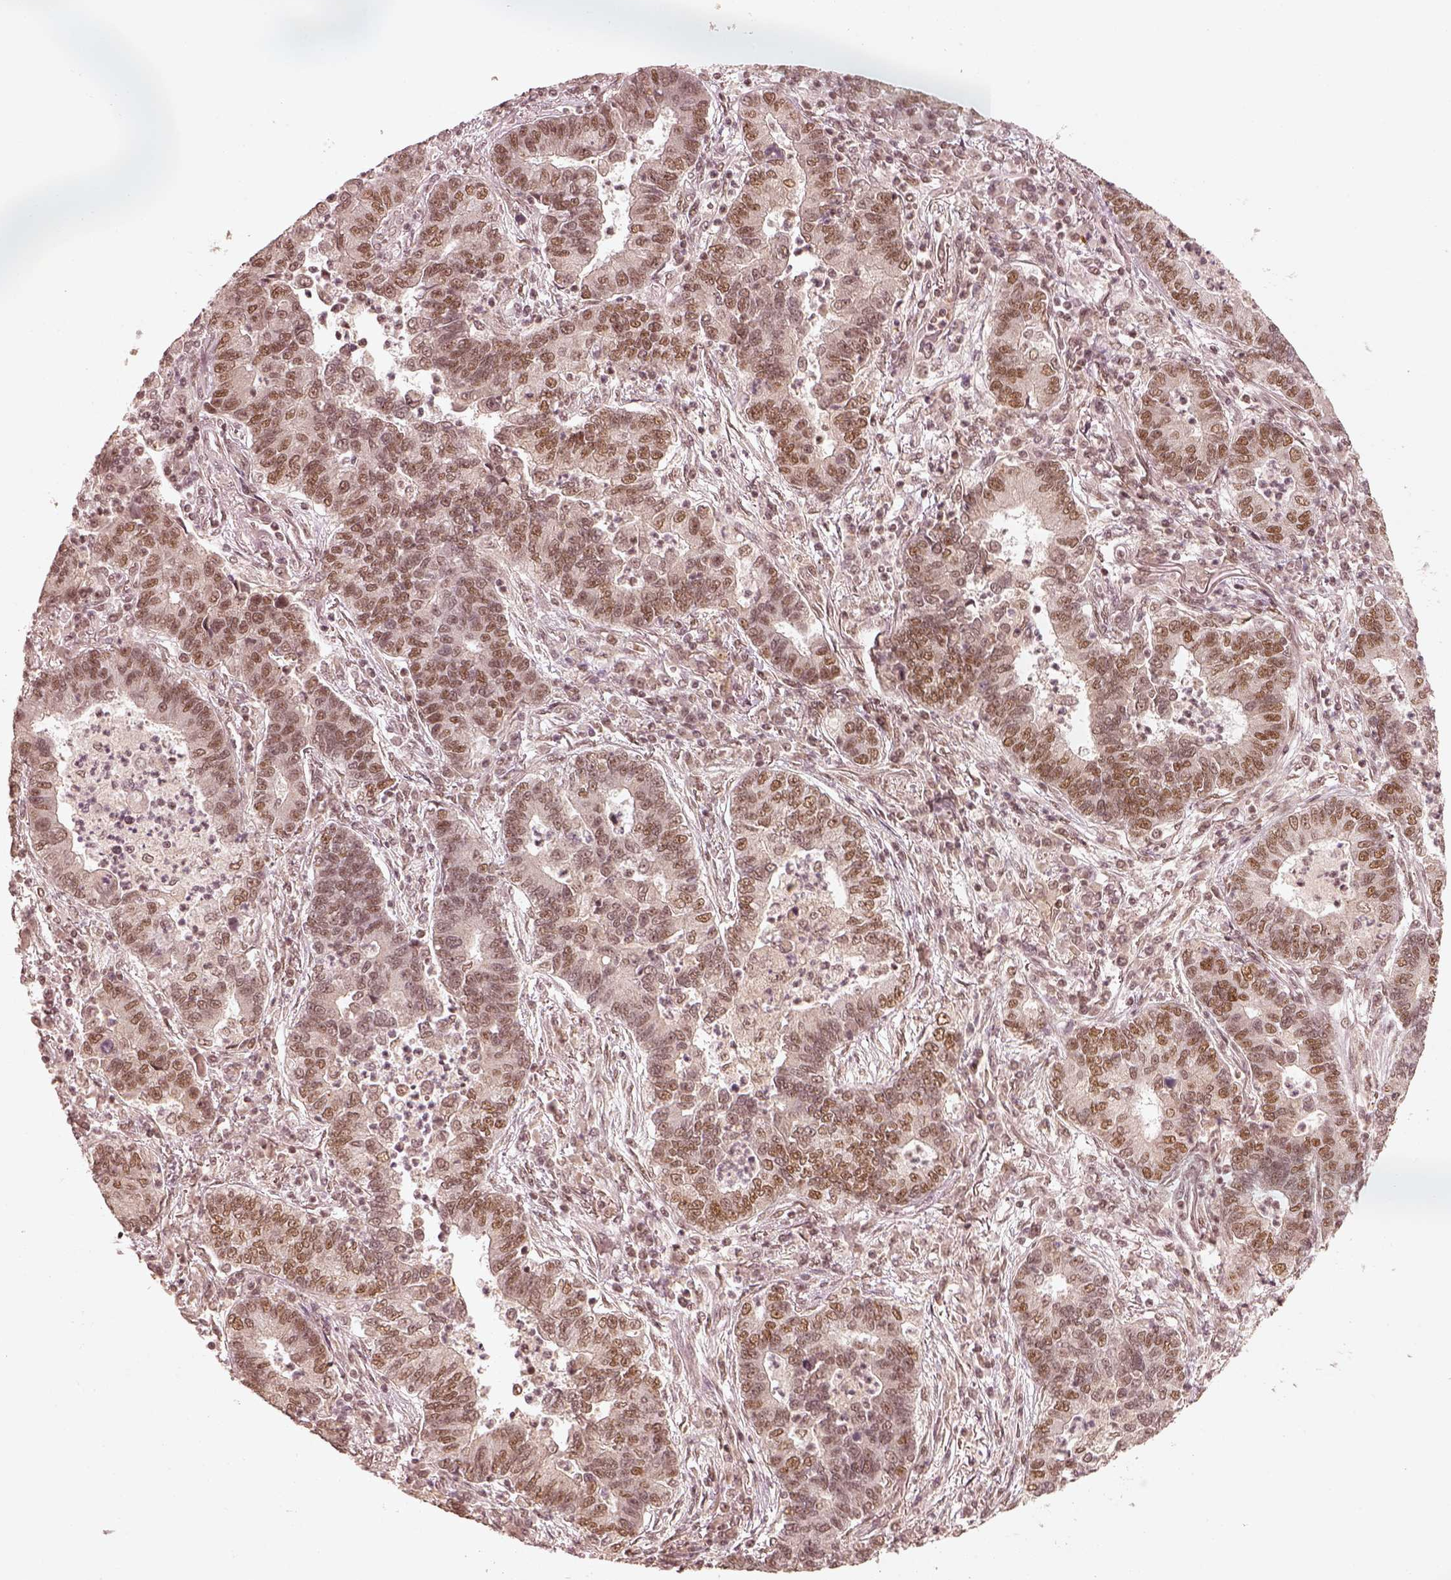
{"staining": {"intensity": "moderate", "quantity": "25%-75%", "location": "nuclear"}, "tissue": "lung cancer", "cell_type": "Tumor cells", "image_type": "cancer", "snomed": [{"axis": "morphology", "description": "Adenocarcinoma, NOS"}, {"axis": "topography", "description": "Lung"}], "caption": "Tumor cells display medium levels of moderate nuclear expression in about 25%-75% of cells in human lung cancer.", "gene": "GMEB2", "patient": {"sex": "female", "age": 57}}